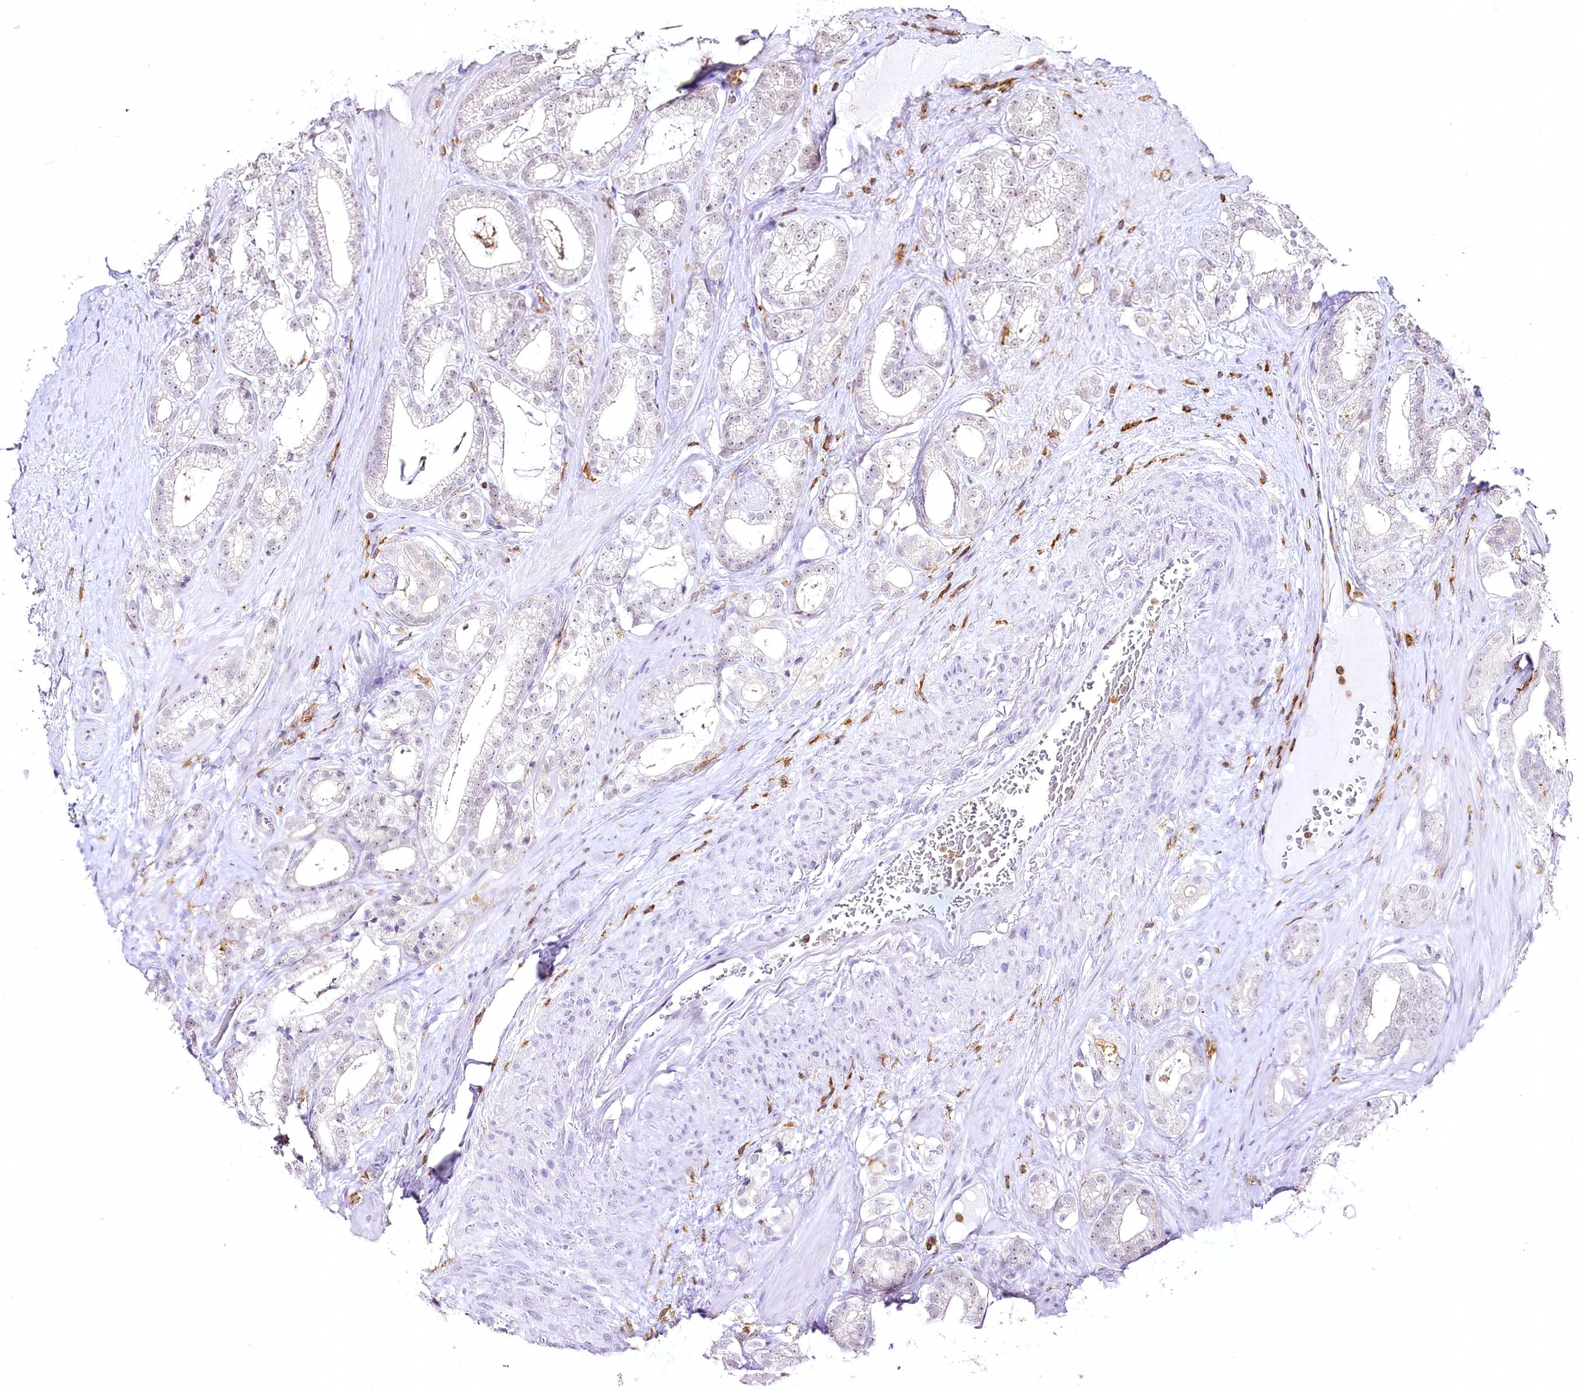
{"staining": {"intensity": "negative", "quantity": "none", "location": "none"}, "tissue": "prostate cancer", "cell_type": "Tumor cells", "image_type": "cancer", "snomed": [{"axis": "morphology", "description": "Adenocarcinoma, High grade"}, {"axis": "topography", "description": "Prostate"}], "caption": "Tumor cells are negative for brown protein staining in prostate cancer (adenocarcinoma (high-grade)).", "gene": "DOCK2", "patient": {"sex": "male", "age": 60}}